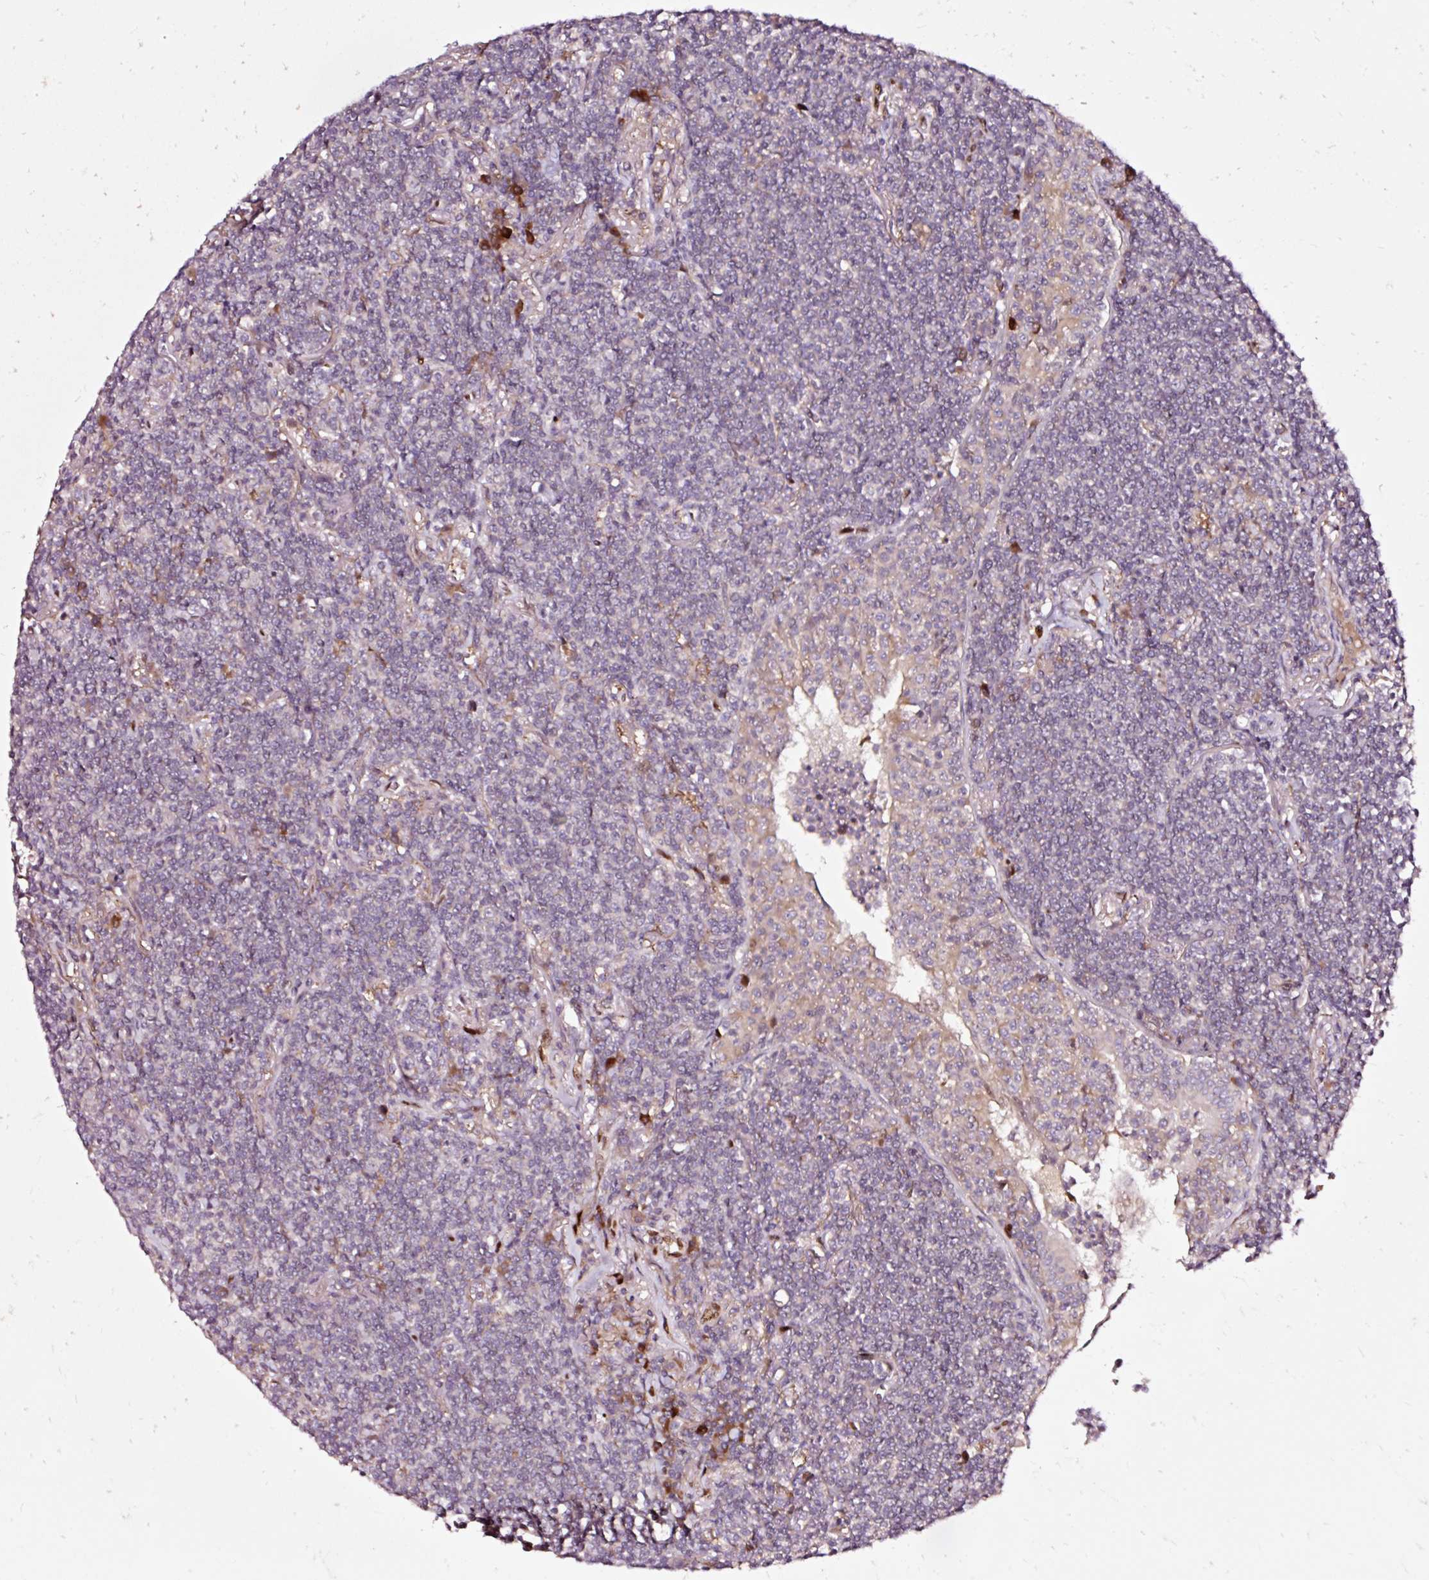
{"staining": {"intensity": "negative", "quantity": "none", "location": "none"}, "tissue": "lymphoma", "cell_type": "Tumor cells", "image_type": "cancer", "snomed": [{"axis": "morphology", "description": "Malignant lymphoma, non-Hodgkin's type, Low grade"}, {"axis": "topography", "description": "Lung"}], "caption": "This photomicrograph is of malignant lymphoma, non-Hodgkin's type (low-grade) stained with immunohistochemistry (IHC) to label a protein in brown with the nuclei are counter-stained blue. There is no expression in tumor cells.", "gene": "NAPA", "patient": {"sex": "female", "age": 71}}